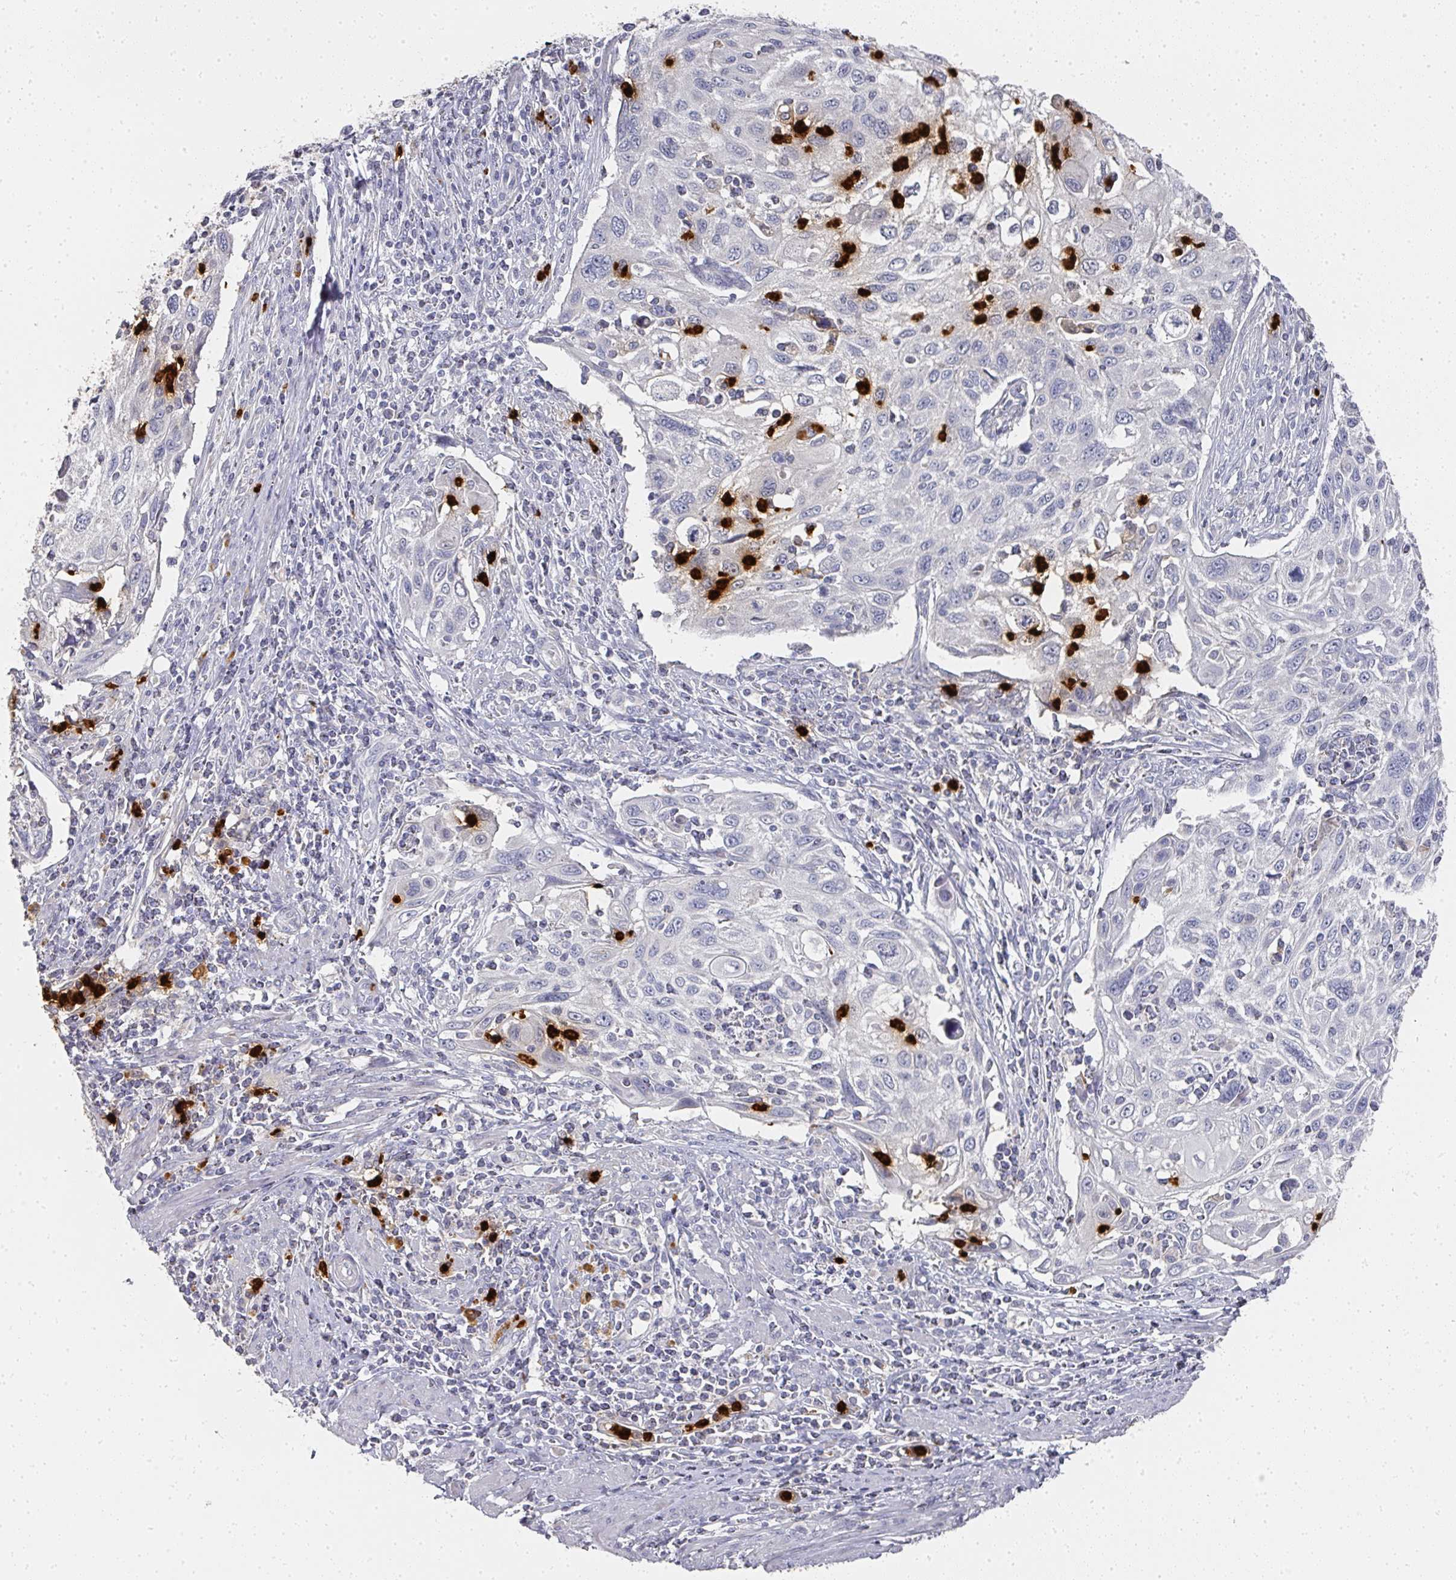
{"staining": {"intensity": "negative", "quantity": "none", "location": "none"}, "tissue": "cervical cancer", "cell_type": "Tumor cells", "image_type": "cancer", "snomed": [{"axis": "morphology", "description": "Squamous cell carcinoma, NOS"}, {"axis": "topography", "description": "Cervix"}], "caption": "This is an IHC photomicrograph of human cervical cancer. There is no staining in tumor cells.", "gene": "CAMP", "patient": {"sex": "female", "age": 70}}